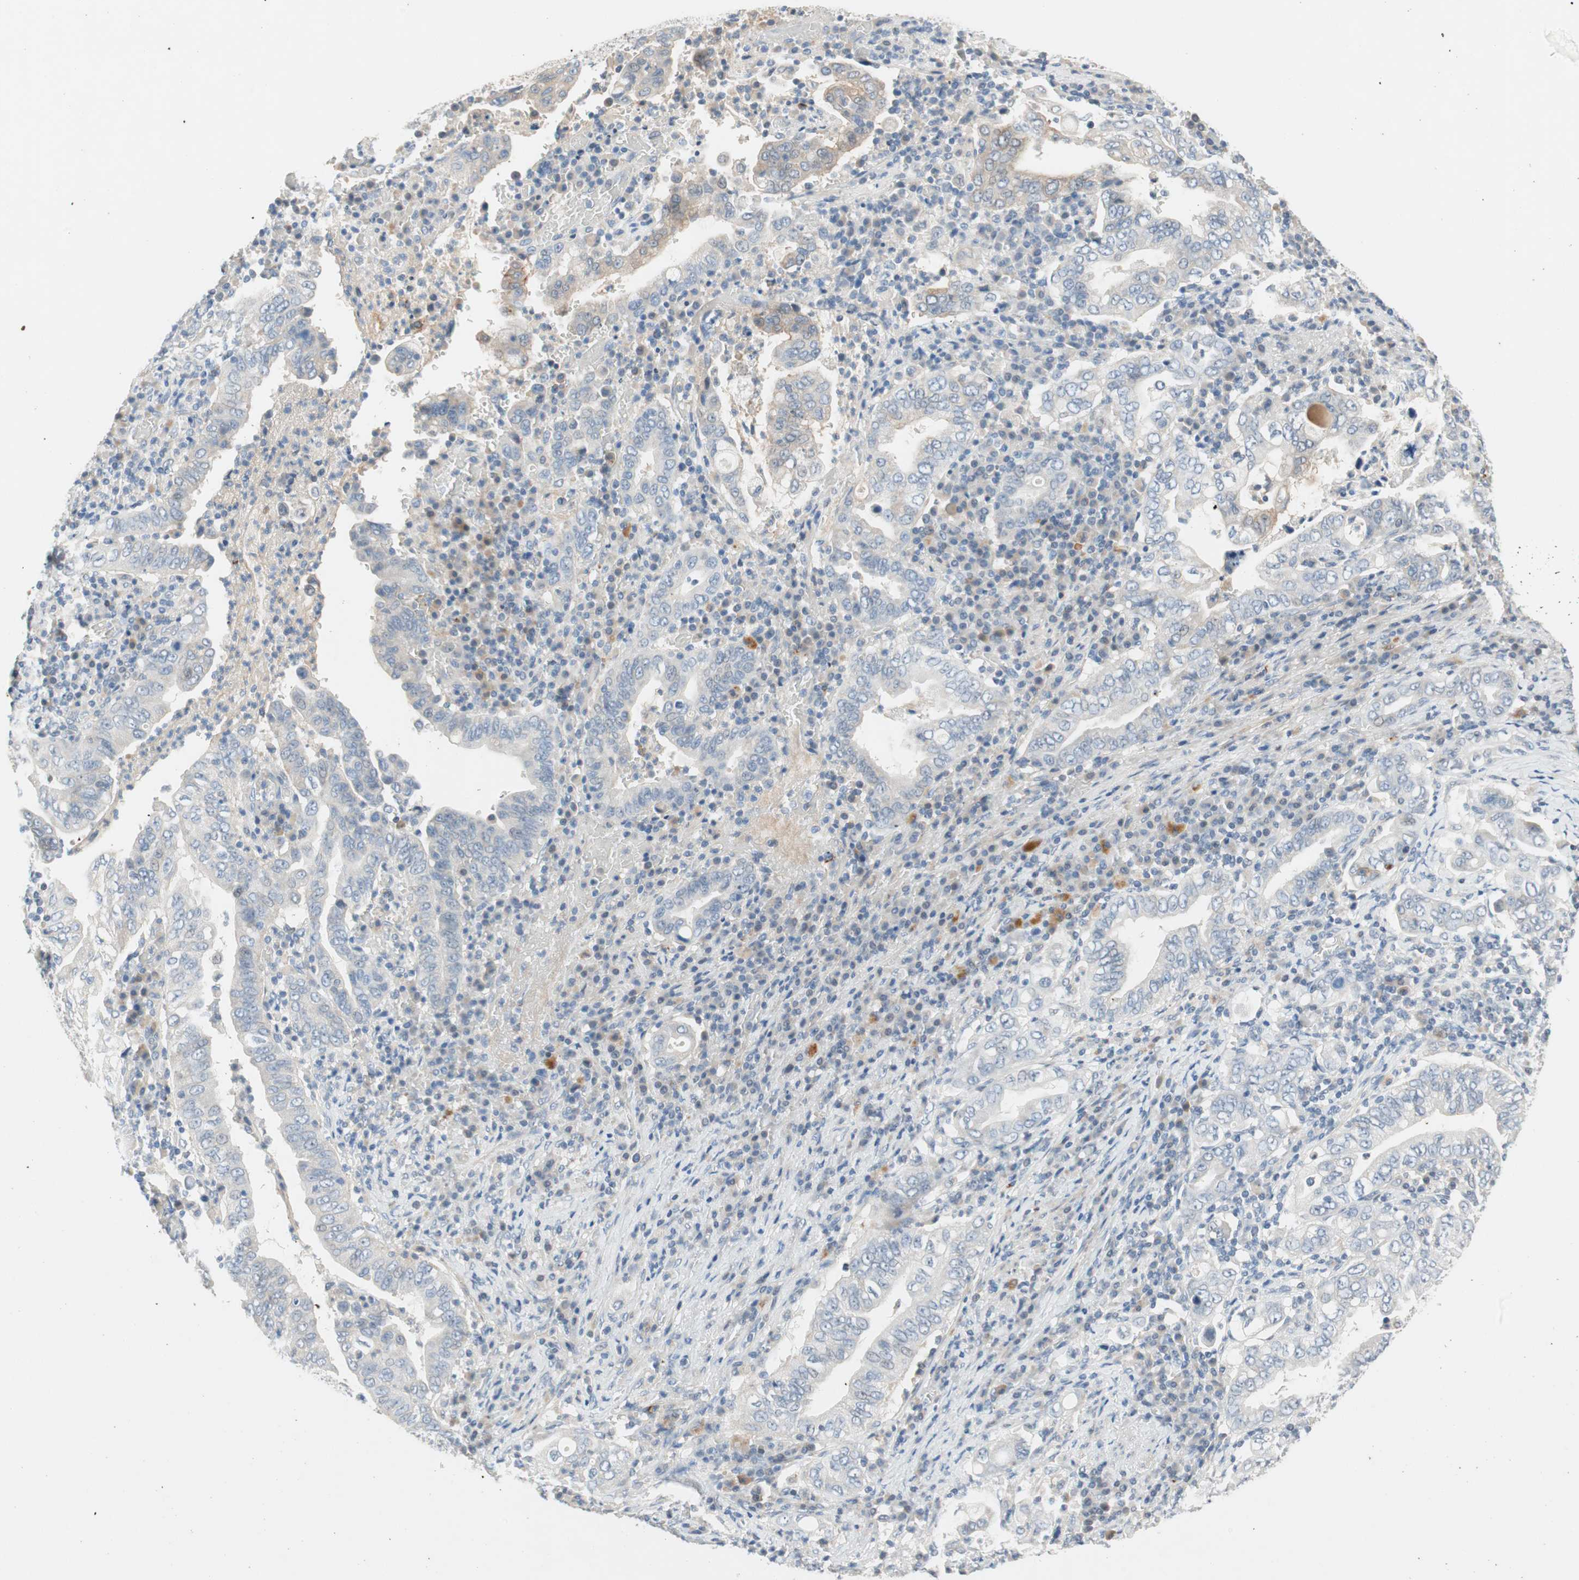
{"staining": {"intensity": "weak", "quantity": "<25%", "location": "cytoplasmic/membranous"}, "tissue": "stomach cancer", "cell_type": "Tumor cells", "image_type": "cancer", "snomed": [{"axis": "morphology", "description": "Normal tissue, NOS"}, {"axis": "morphology", "description": "Adenocarcinoma, NOS"}, {"axis": "topography", "description": "Esophagus"}, {"axis": "topography", "description": "Stomach, upper"}, {"axis": "topography", "description": "Peripheral nerve tissue"}], "caption": "A high-resolution image shows immunohistochemistry (IHC) staining of stomach cancer (adenocarcinoma), which exhibits no significant expression in tumor cells.", "gene": "PDZK1", "patient": {"sex": "male", "age": 62}}